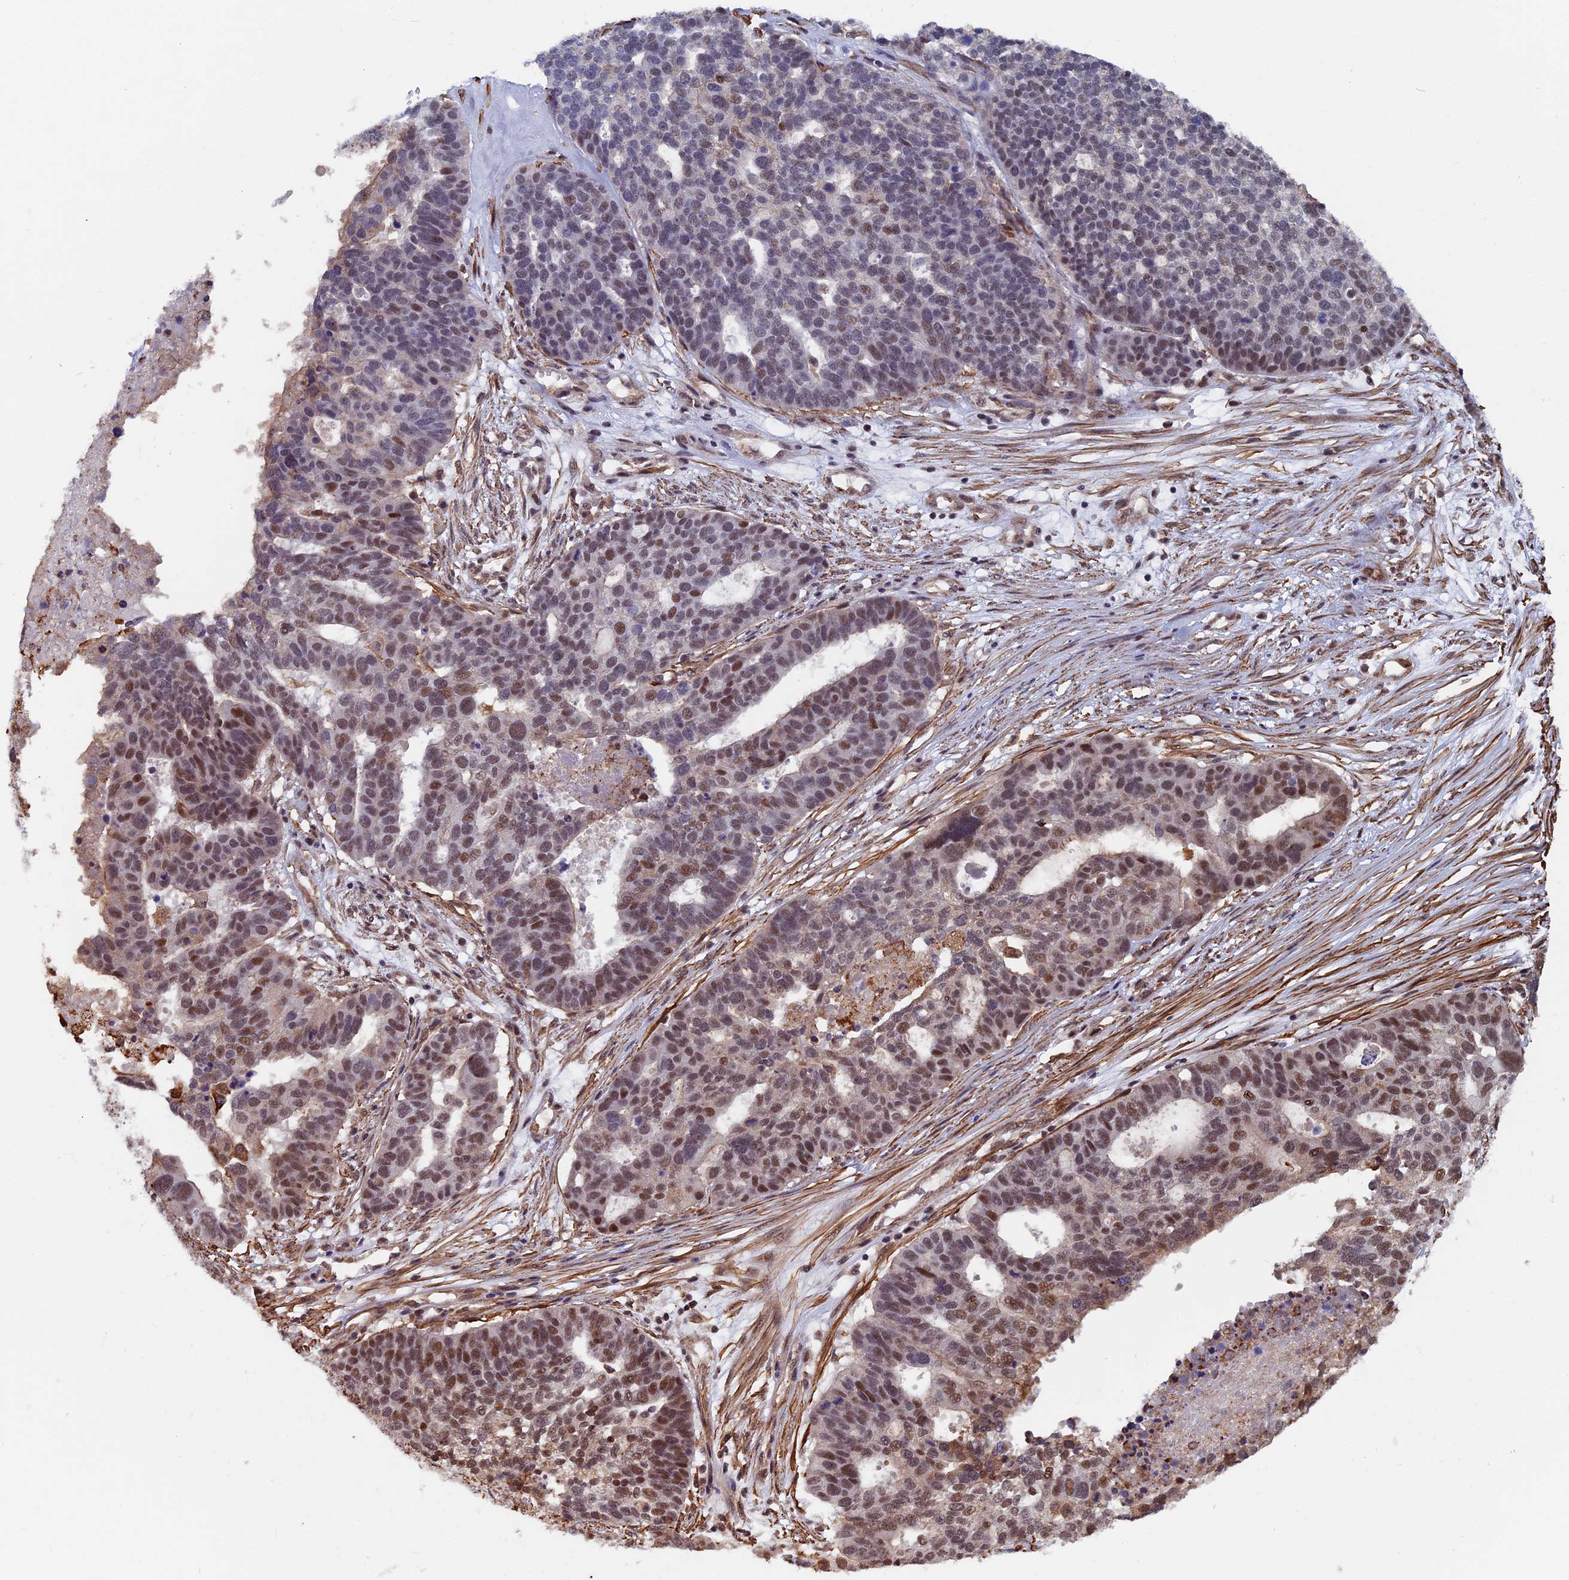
{"staining": {"intensity": "moderate", "quantity": "25%-75%", "location": "nuclear"}, "tissue": "ovarian cancer", "cell_type": "Tumor cells", "image_type": "cancer", "snomed": [{"axis": "morphology", "description": "Cystadenocarcinoma, serous, NOS"}, {"axis": "topography", "description": "Ovary"}], "caption": "Moderate nuclear positivity for a protein is appreciated in approximately 25%-75% of tumor cells of ovarian cancer using immunohistochemistry.", "gene": "CTDP1", "patient": {"sex": "female", "age": 59}}